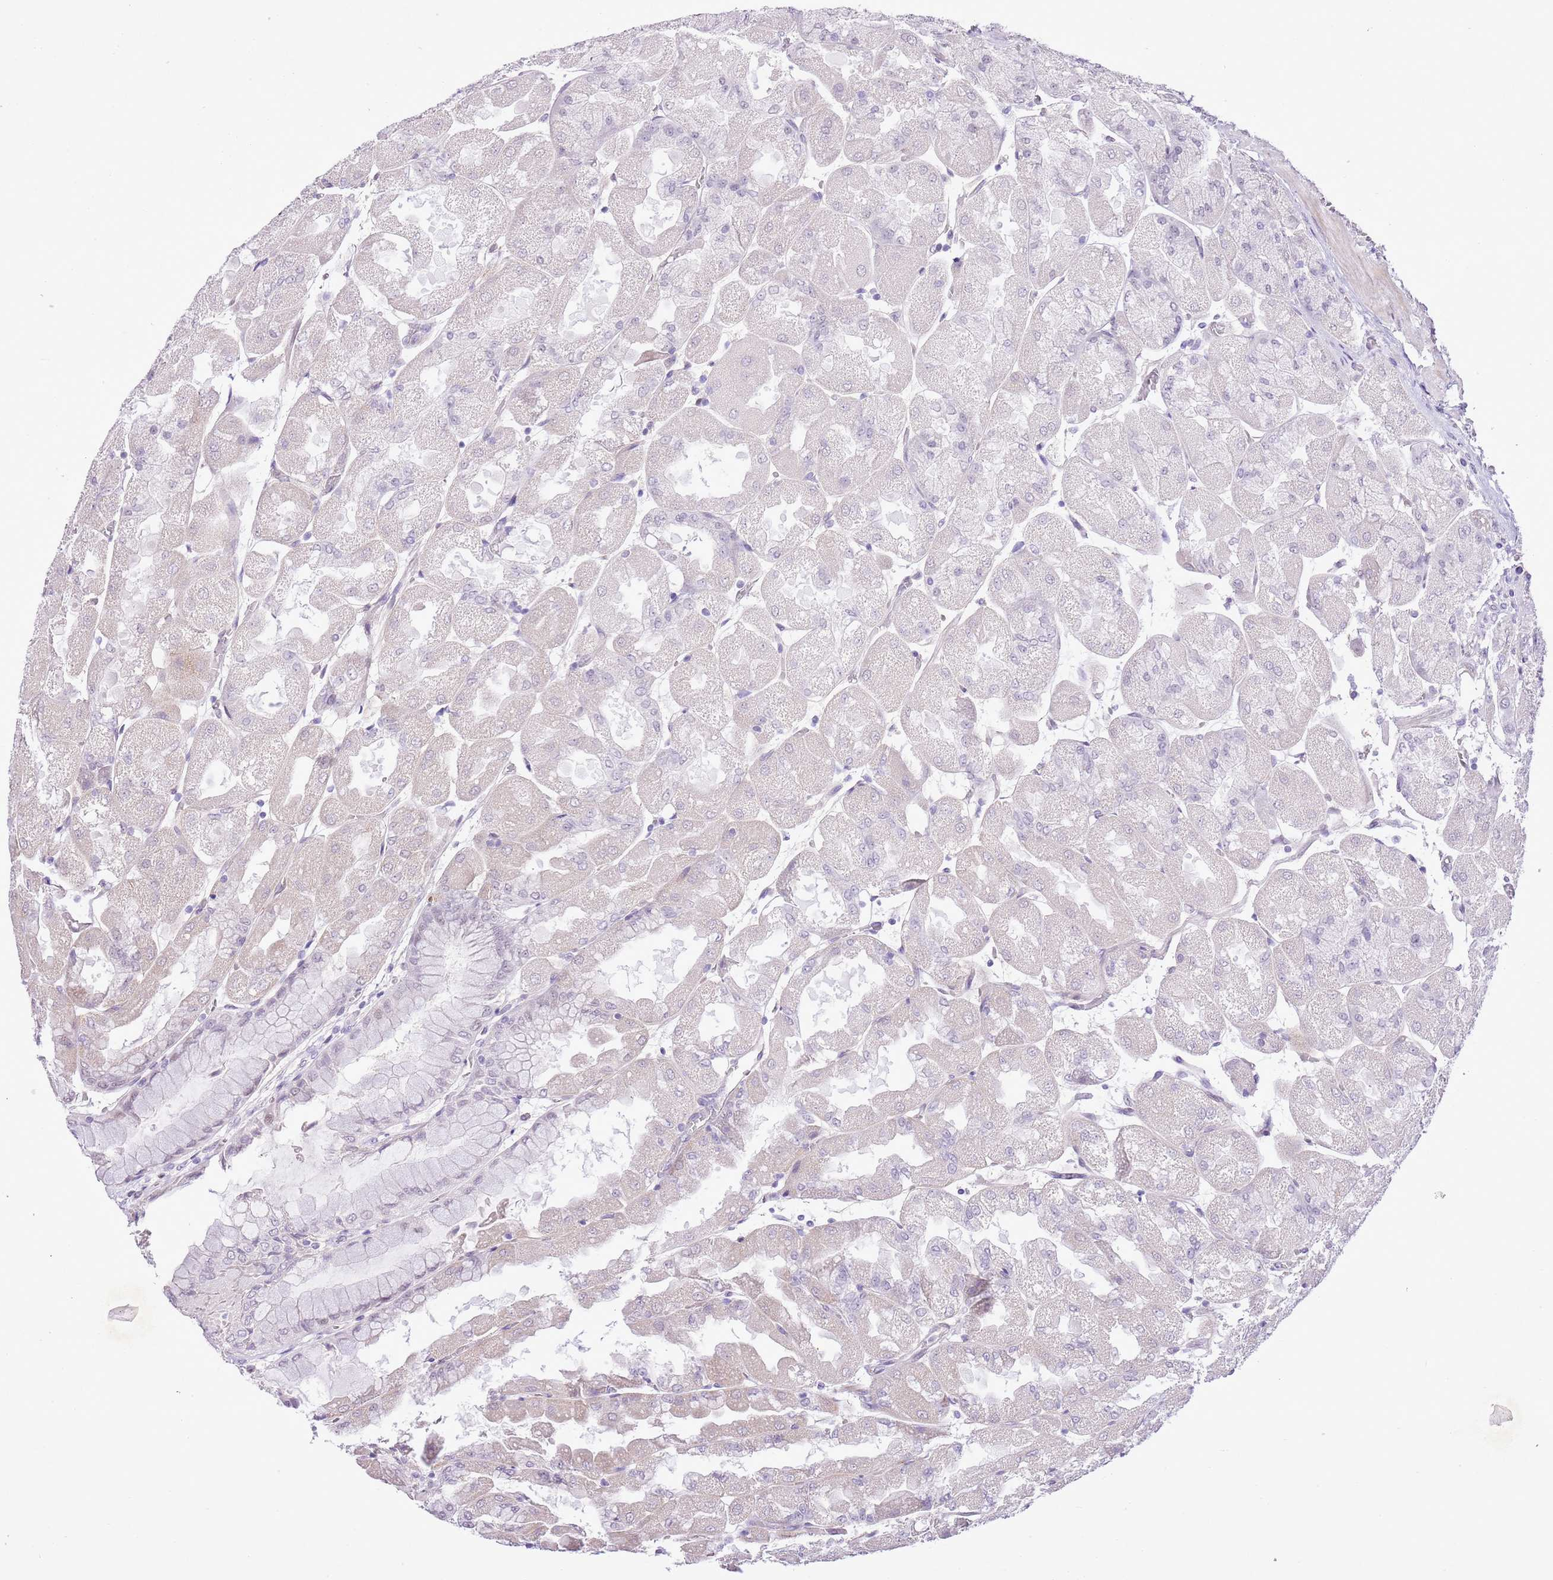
{"staining": {"intensity": "negative", "quantity": "none", "location": "none"}, "tissue": "stomach", "cell_type": "Glandular cells", "image_type": "normal", "snomed": [{"axis": "morphology", "description": "Normal tissue, NOS"}, {"axis": "topography", "description": "Stomach"}], "caption": "This is a photomicrograph of immunohistochemistry (IHC) staining of unremarkable stomach, which shows no staining in glandular cells. The staining is performed using DAB (3,3'-diaminobenzidine) brown chromogen with nuclei counter-stained in using hematoxylin.", "gene": "NACC2", "patient": {"sex": "female", "age": 61}}